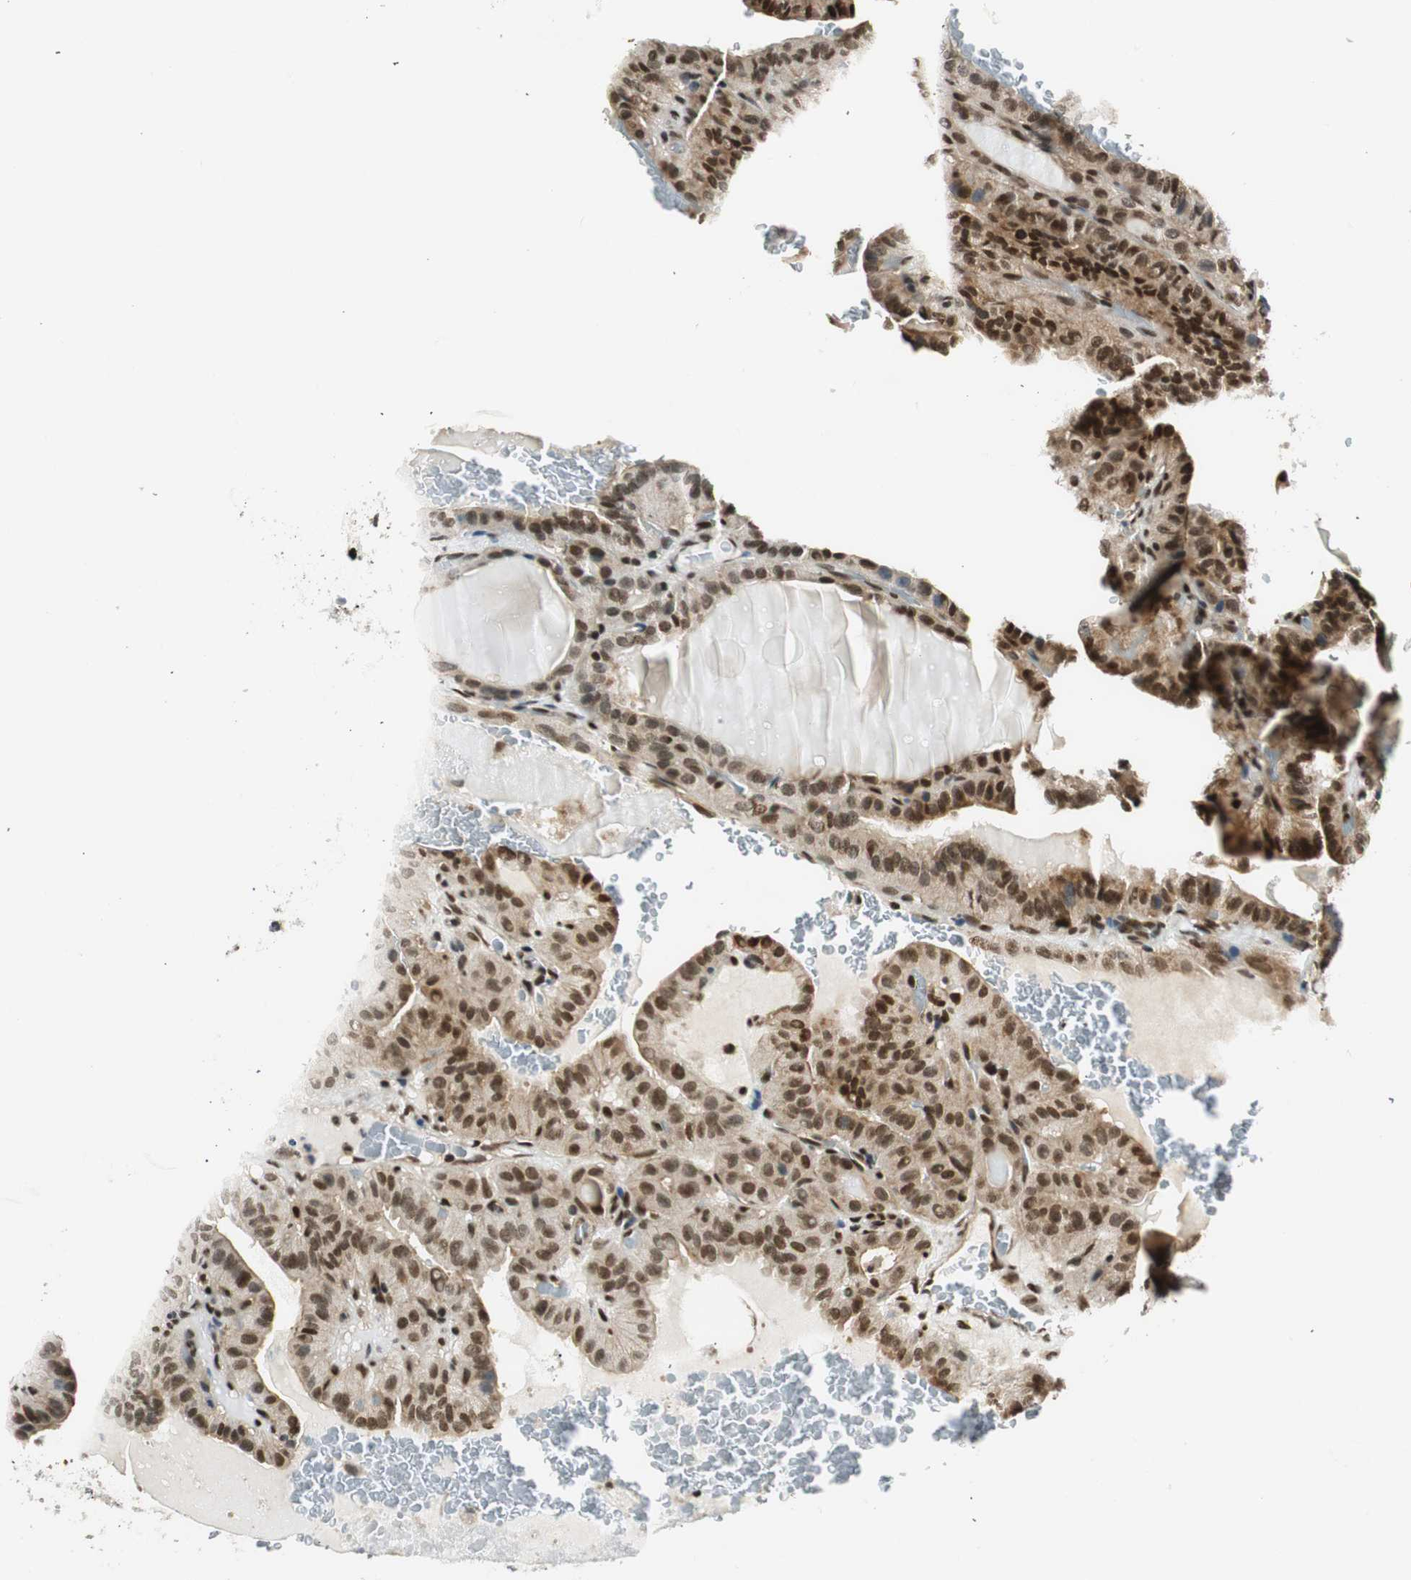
{"staining": {"intensity": "moderate", "quantity": ">75%", "location": "nuclear"}, "tissue": "thyroid cancer", "cell_type": "Tumor cells", "image_type": "cancer", "snomed": [{"axis": "morphology", "description": "Papillary adenocarcinoma, NOS"}, {"axis": "topography", "description": "Thyroid gland"}], "caption": "This image exhibits thyroid cancer (papillary adenocarcinoma) stained with immunohistochemistry to label a protein in brown. The nuclear of tumor cells show moderate positivity for the protein. Nuclei are counter-stained blue.", "gene": "RING1", "patient": {"sex": "male", "age": 77}}